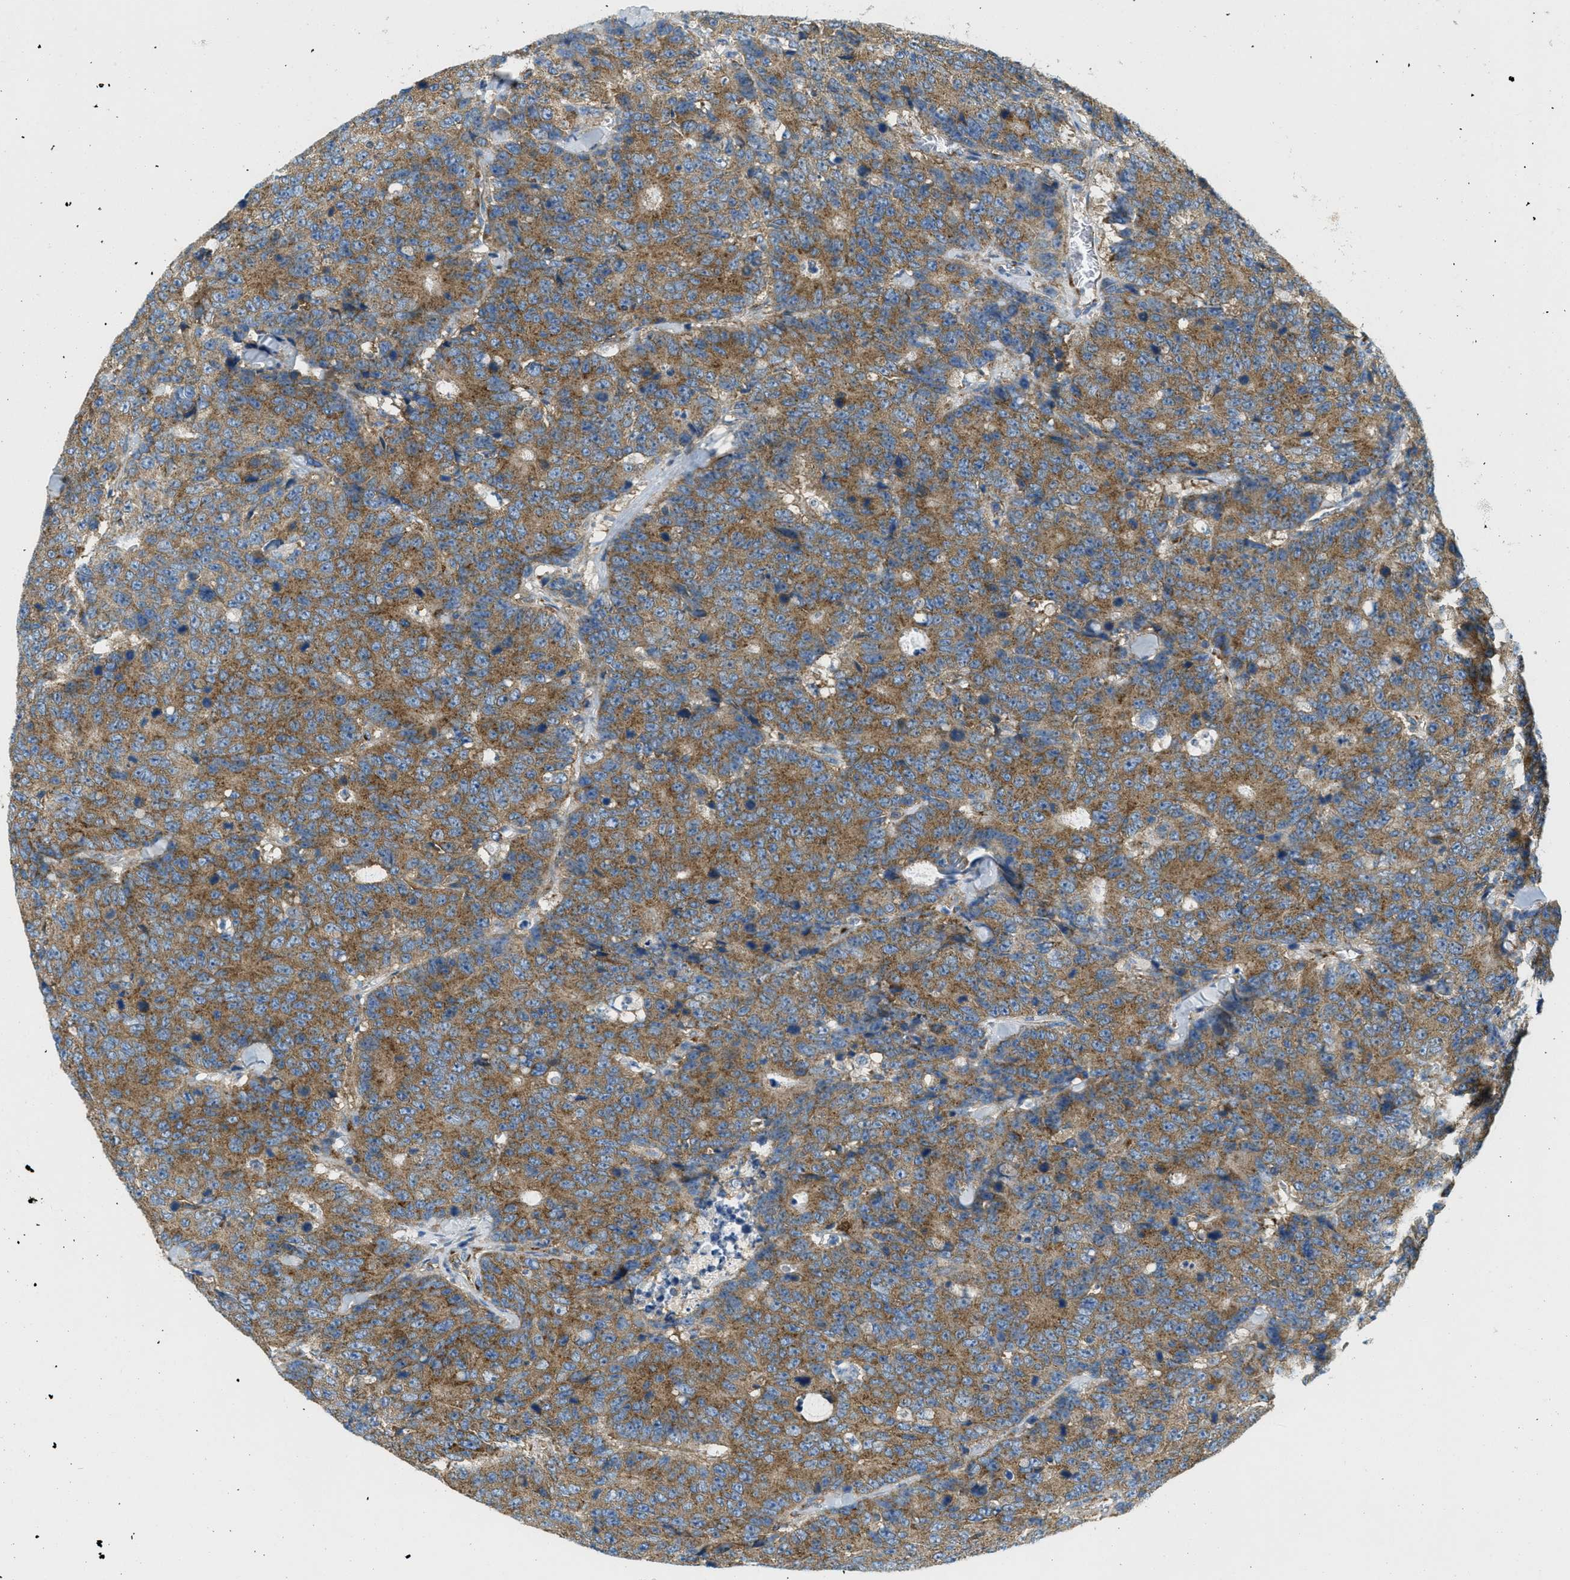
{"staining": {"intensity": "moderate", "quantity": ">75%", "location": "cytoplasmic/membranous"}, "tissue": "colorectal cancer", "cell_type": "Tumor cells", "image_type": "cancer", "snomed": [{"axis": "morphology", "description": "Adenocarcinoma, NOS"}, {"axis": "topography", "description": "Colon"}], "caption": "The histopathology image exhibits a brown stain indicating the presence of a protein in the cytoplasmic/membranous of tumor cells in adenocarcinoma (colorectal).", "gene": "AP2B1", "patient": {"sex": "female", "age": 86}}